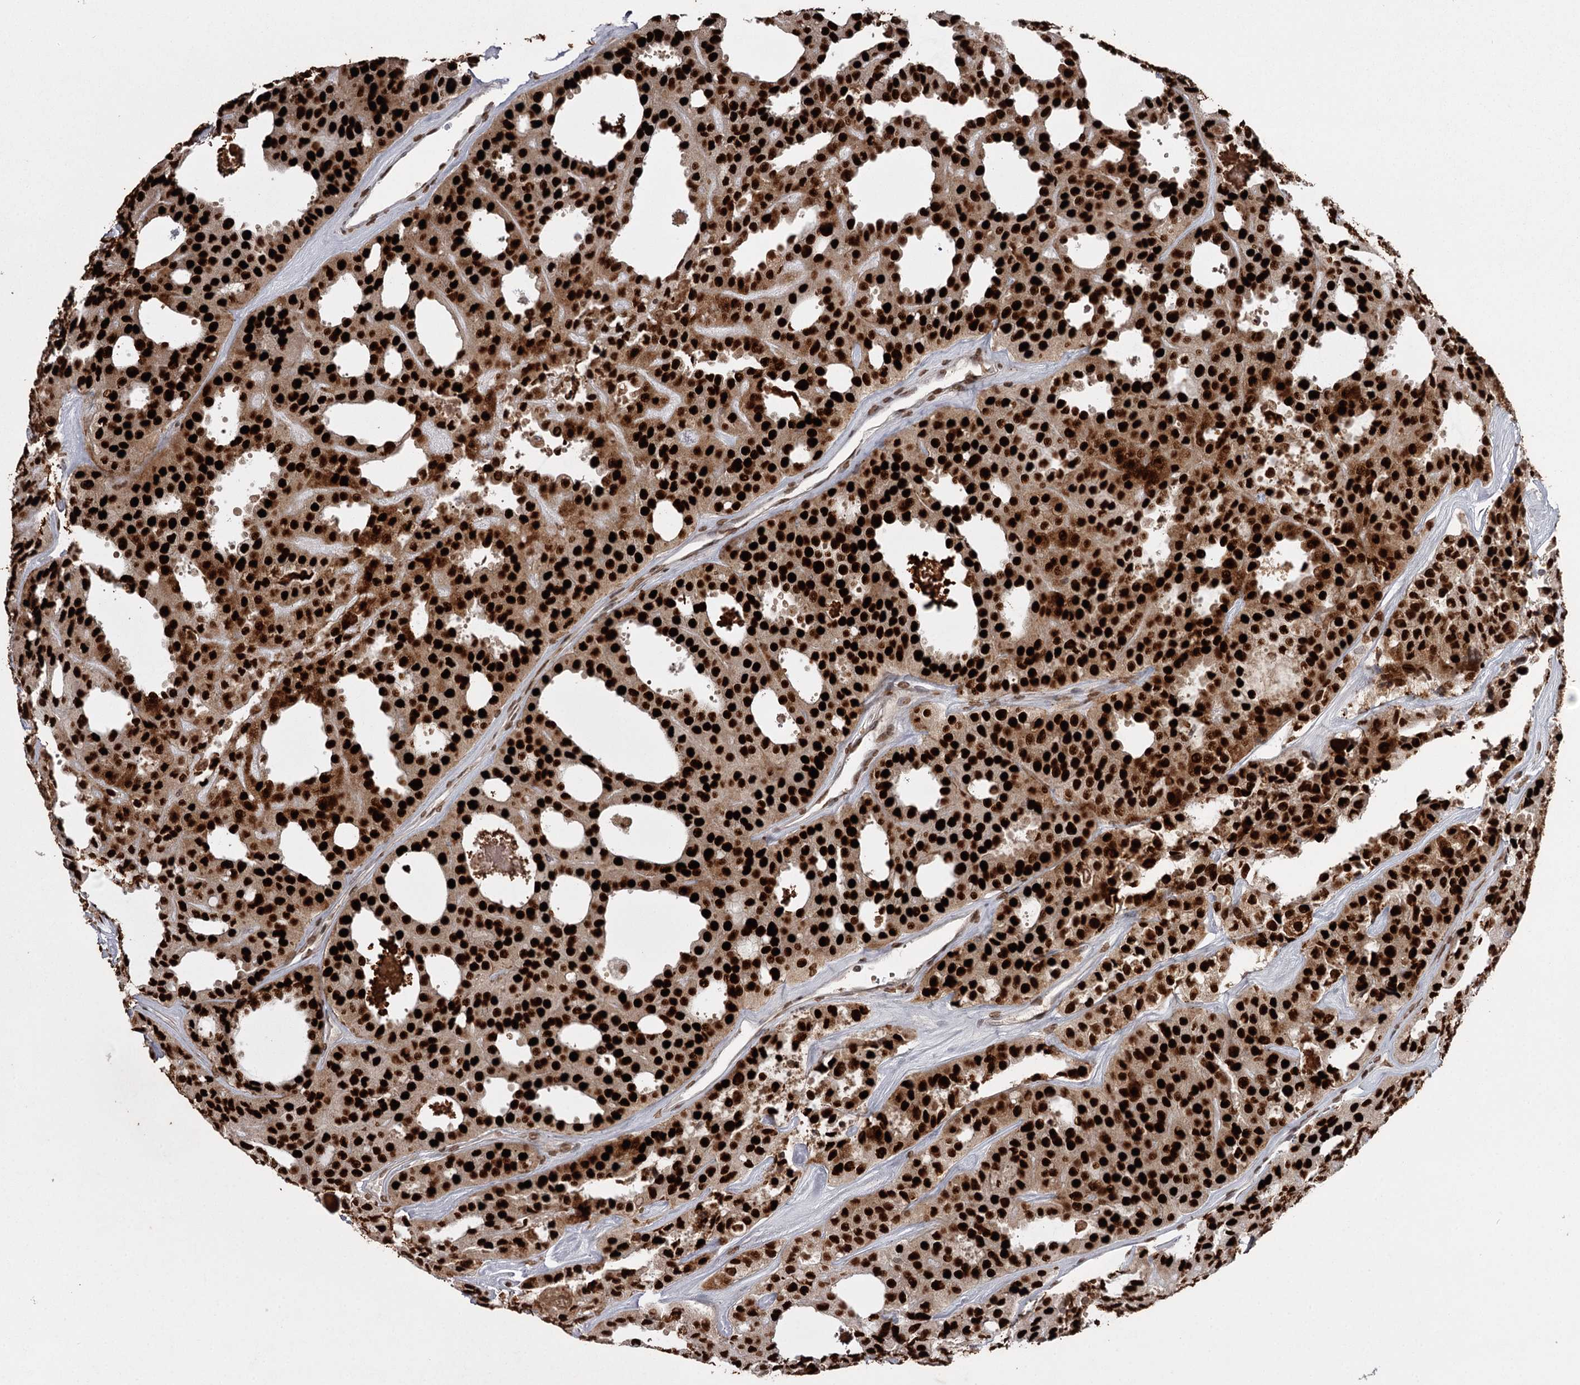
{"staining": {"intensity": "strong", "quantity": ">75%", "location": "cytoplasmic/membranous,nuclear"}, "tissue": "thyroid cancer", "cell_type": "Tumor cells", "image_type": "cancer", "snomed": [{"axis": "morphology", "description": "Follicular adenoma carcinoma, NOS"}, {"axis": "topography", "description": "Thyroid gland"}], "caption": "Protein staining shows strong cytoplasmic/membranous and nuclear positivity in about >75% of tumor cells in thyroid cancer (follicular adenoma carcinoma).", "gene": "THYN1", "patient": {"sex": "male", "age": 75}}